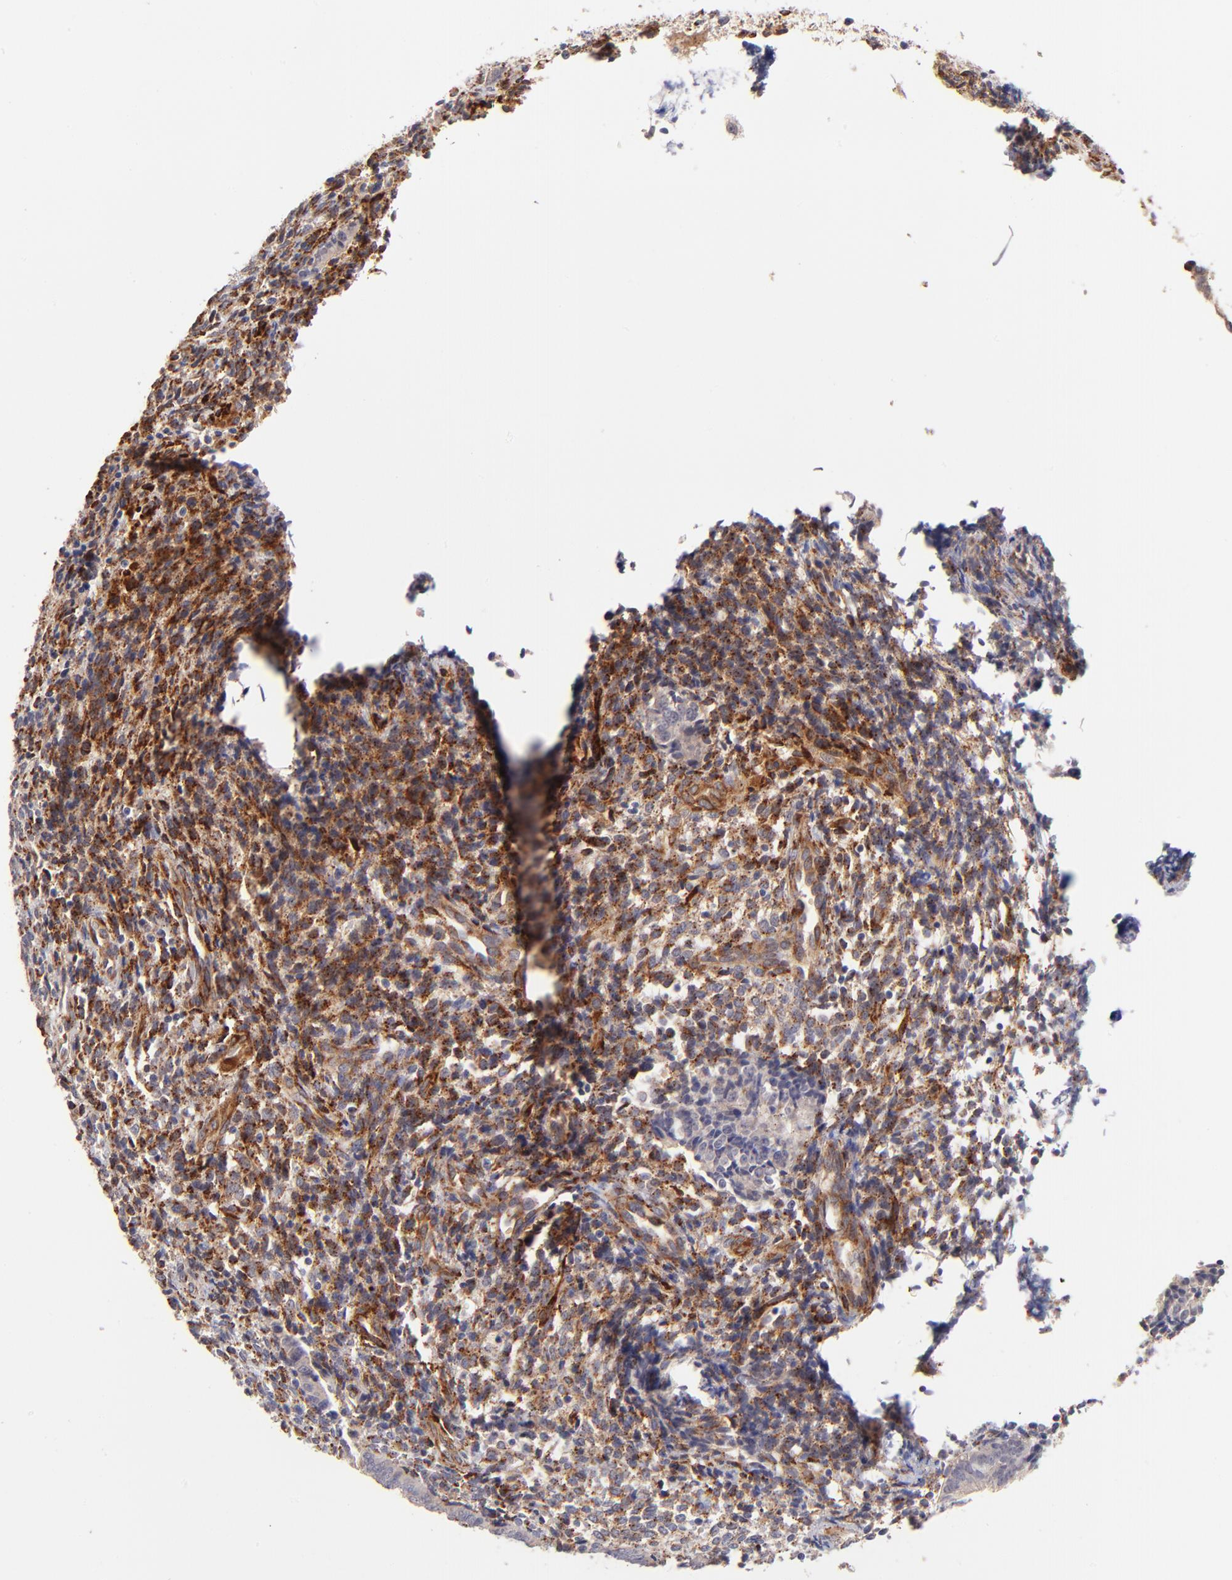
{"staining": {"intensity": "strong", "quantity": ">75%", "location": "cytoplasmic/membranous"}, "tissue": "endometrium", "cell_type": "Cells in endometrial stroma", "image_type": "normal", "snomed": [{"axis": "morphology", "description": "Normal tissue, NOS"}, {"axis": "topography", "description": "Uterus"}, {"axis": "topography", "description": "Endometrium"}], "caption": "Protein expression analysis of normal endometrium shows strong cytoplasmic/membranous expression in about >75% of cells in endometrial stroma.", "gene": "SPARC", "patient": {"sex": "female", "age": 33}}